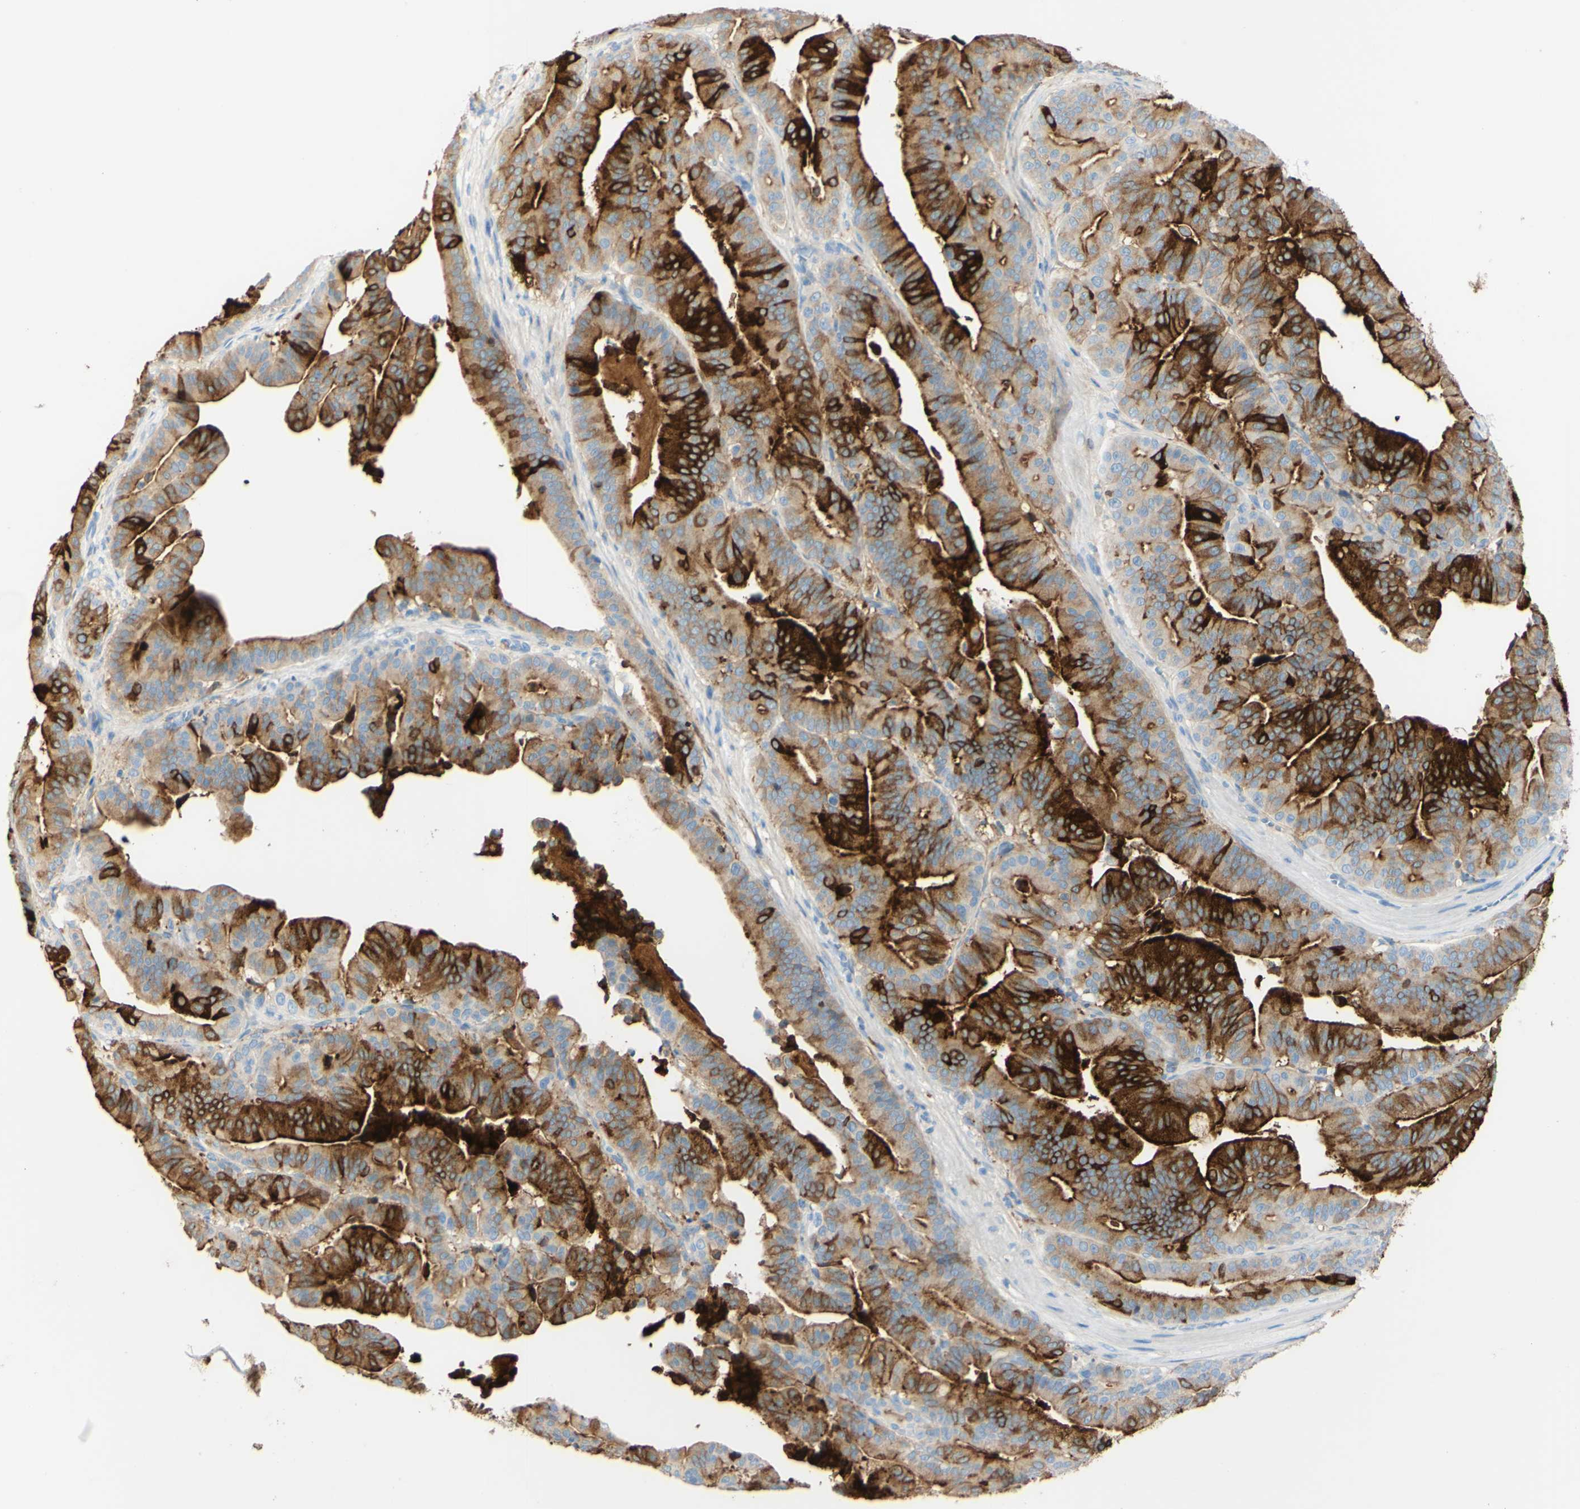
{"staining": {"intensity": "strong", "quantity": ">75%", "location": "cytoplasmic/membranous"}, "tissue": "pancreatic cancer", "cell_type": "Tumor cells", "image_type": "cancer", "snomed": [{"axis": "morphology", "description": "Adenocarcinoma, NOS"}, {"axis": "topography", "description": "Pancreas"}], "caption": "Protein expression analysis of human adenocarcinoma (pancreatic) reveals strong cytoplasmic/membranous positivity in approximately >75% of tumor cells.", "gene": "PIGR", "patient": {"sex": "male", "age": 63}}